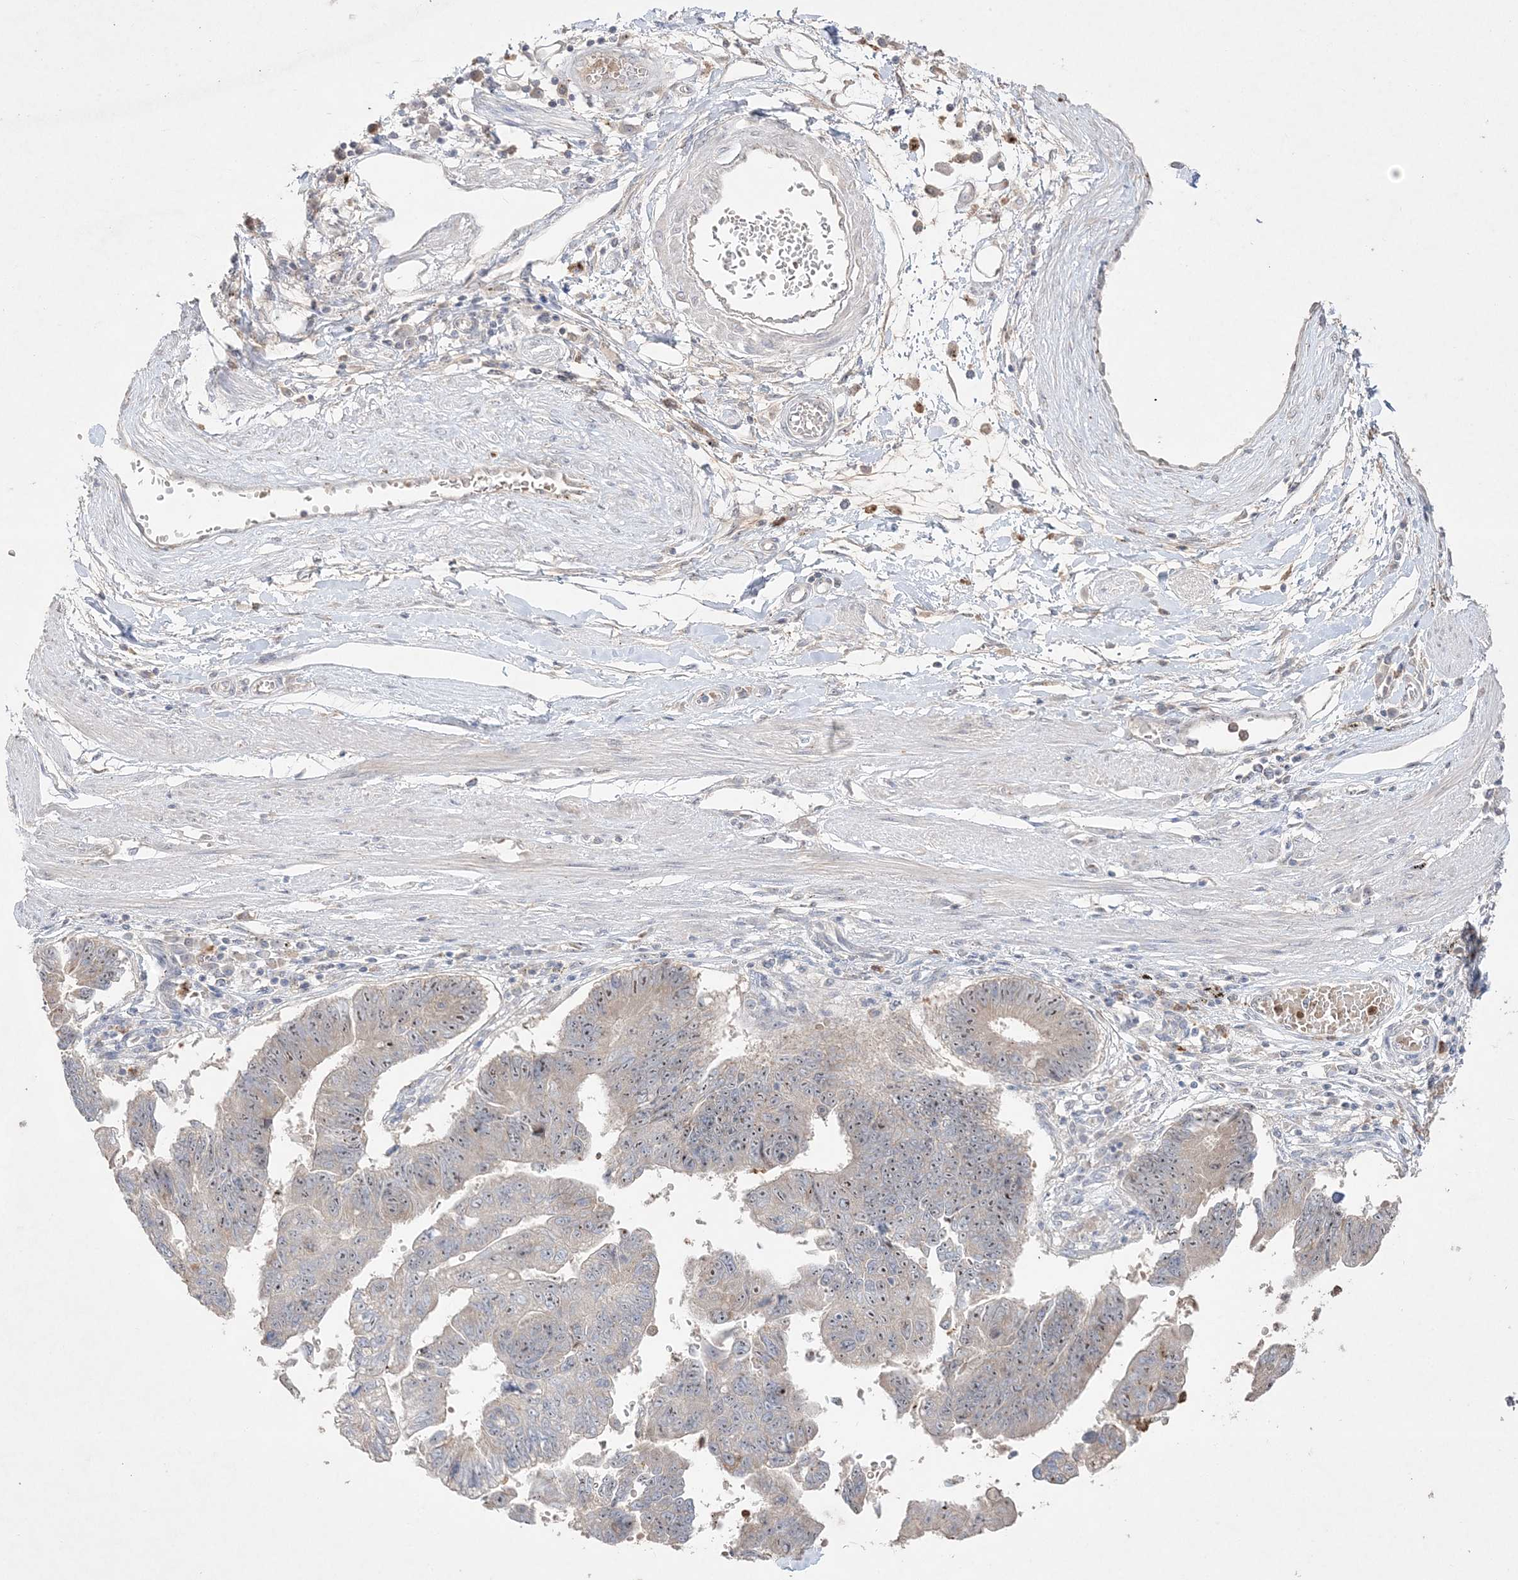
{"staining": {"intensity": "weak", "quantity": "25%-75%", "location": "cytoplasmic/membranous,nuclear"}, "tissue": "stomach cancer", "cell_type": "Tumor cells", "image_type": "cancer", "snomed": [{"axis": "morphology", "description": "Adenocarcinoma, NOS"}, {"axis": "topography", "description": "Stomach"}], "caption": "Stomach cancer stained with a protein marker reveals weak staining in tumor cells.", "gene": "NOP16", "patient": {"sex": "male", "age": 59}}